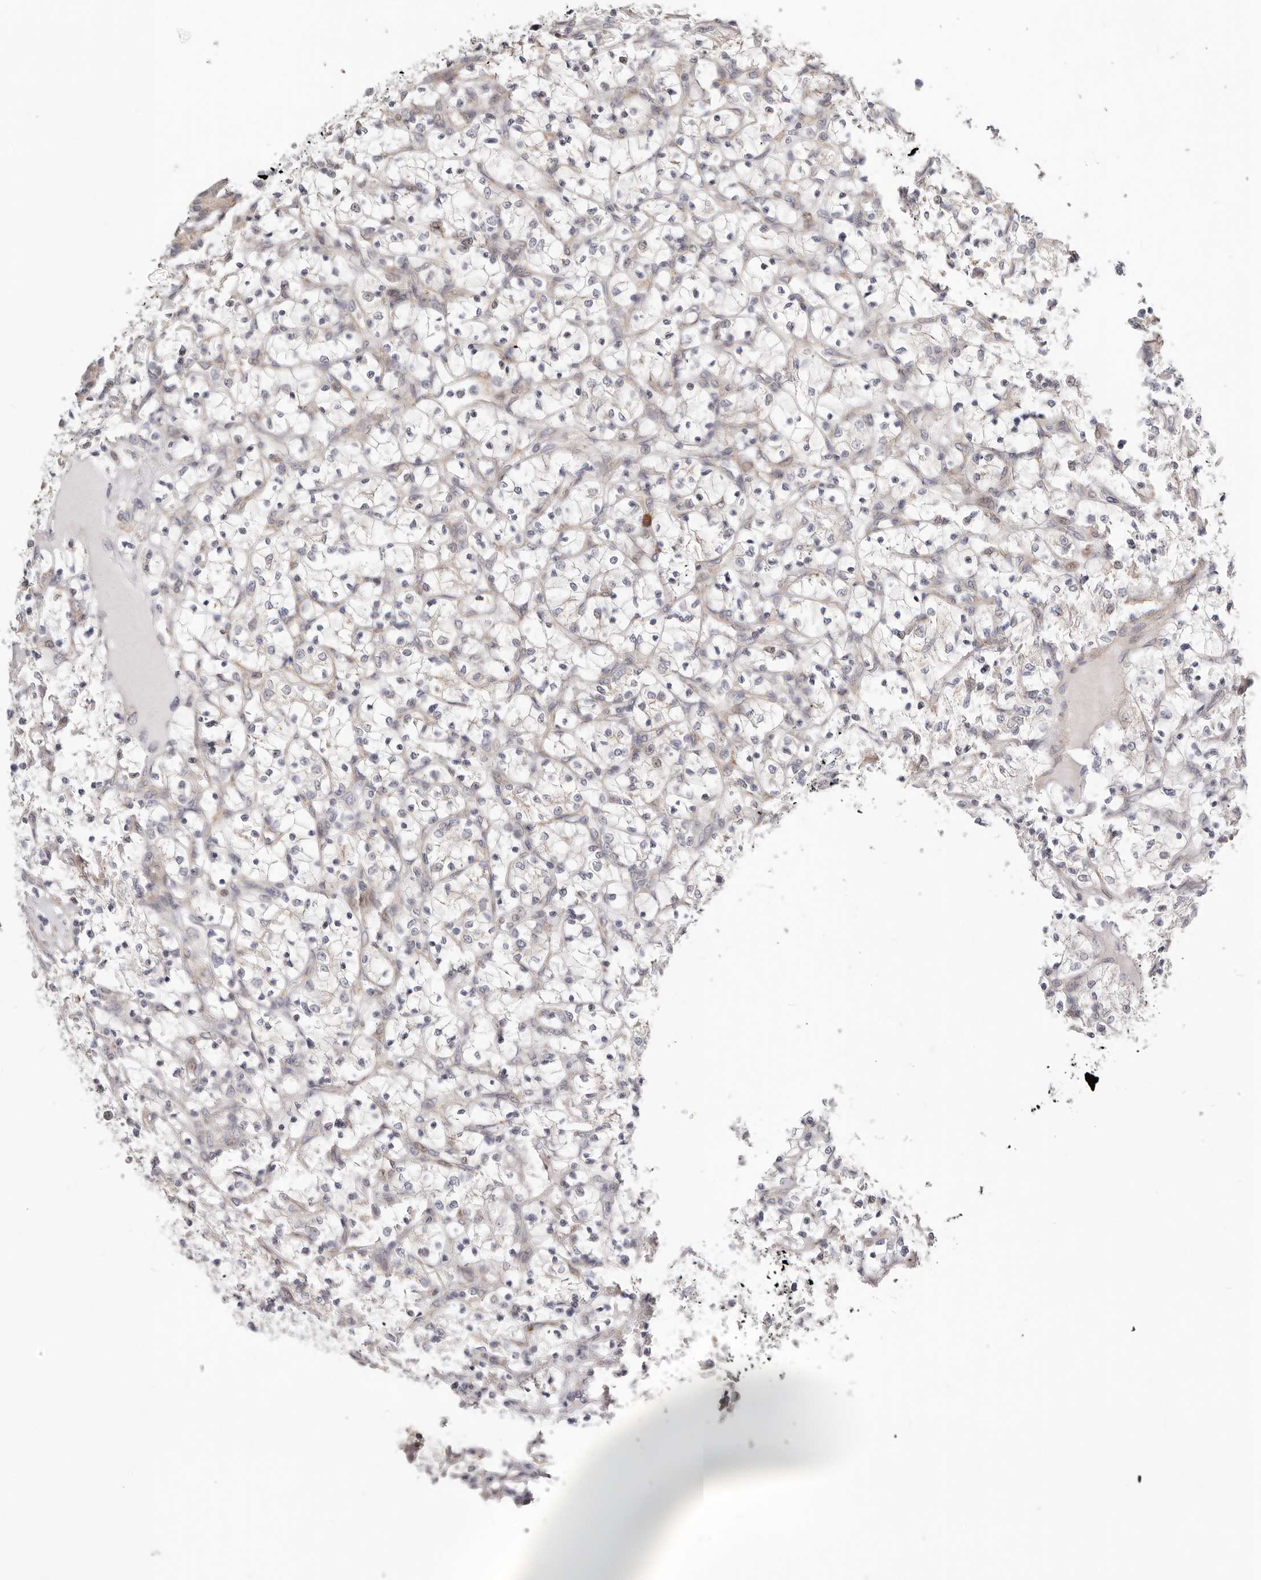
{"staining": {"intensity": "negative", "quantity": "none", "location": "none"}, "tissue": "renal cancer", "cell_type": "Tumor cells", "image_type": "cancer", "snomed": [{"axis": "morphology", "description": "Adenocarcinoma, NOS"}, {"axis": "topography", "description": "Kidney"}], "caption": "Human adenocarcinoma (renal) stained for a protein using immunohistochemistry reveals no positivity in tumor cells.", "gene": "IL32", "patient": {"sex": "female", "age": 69}}